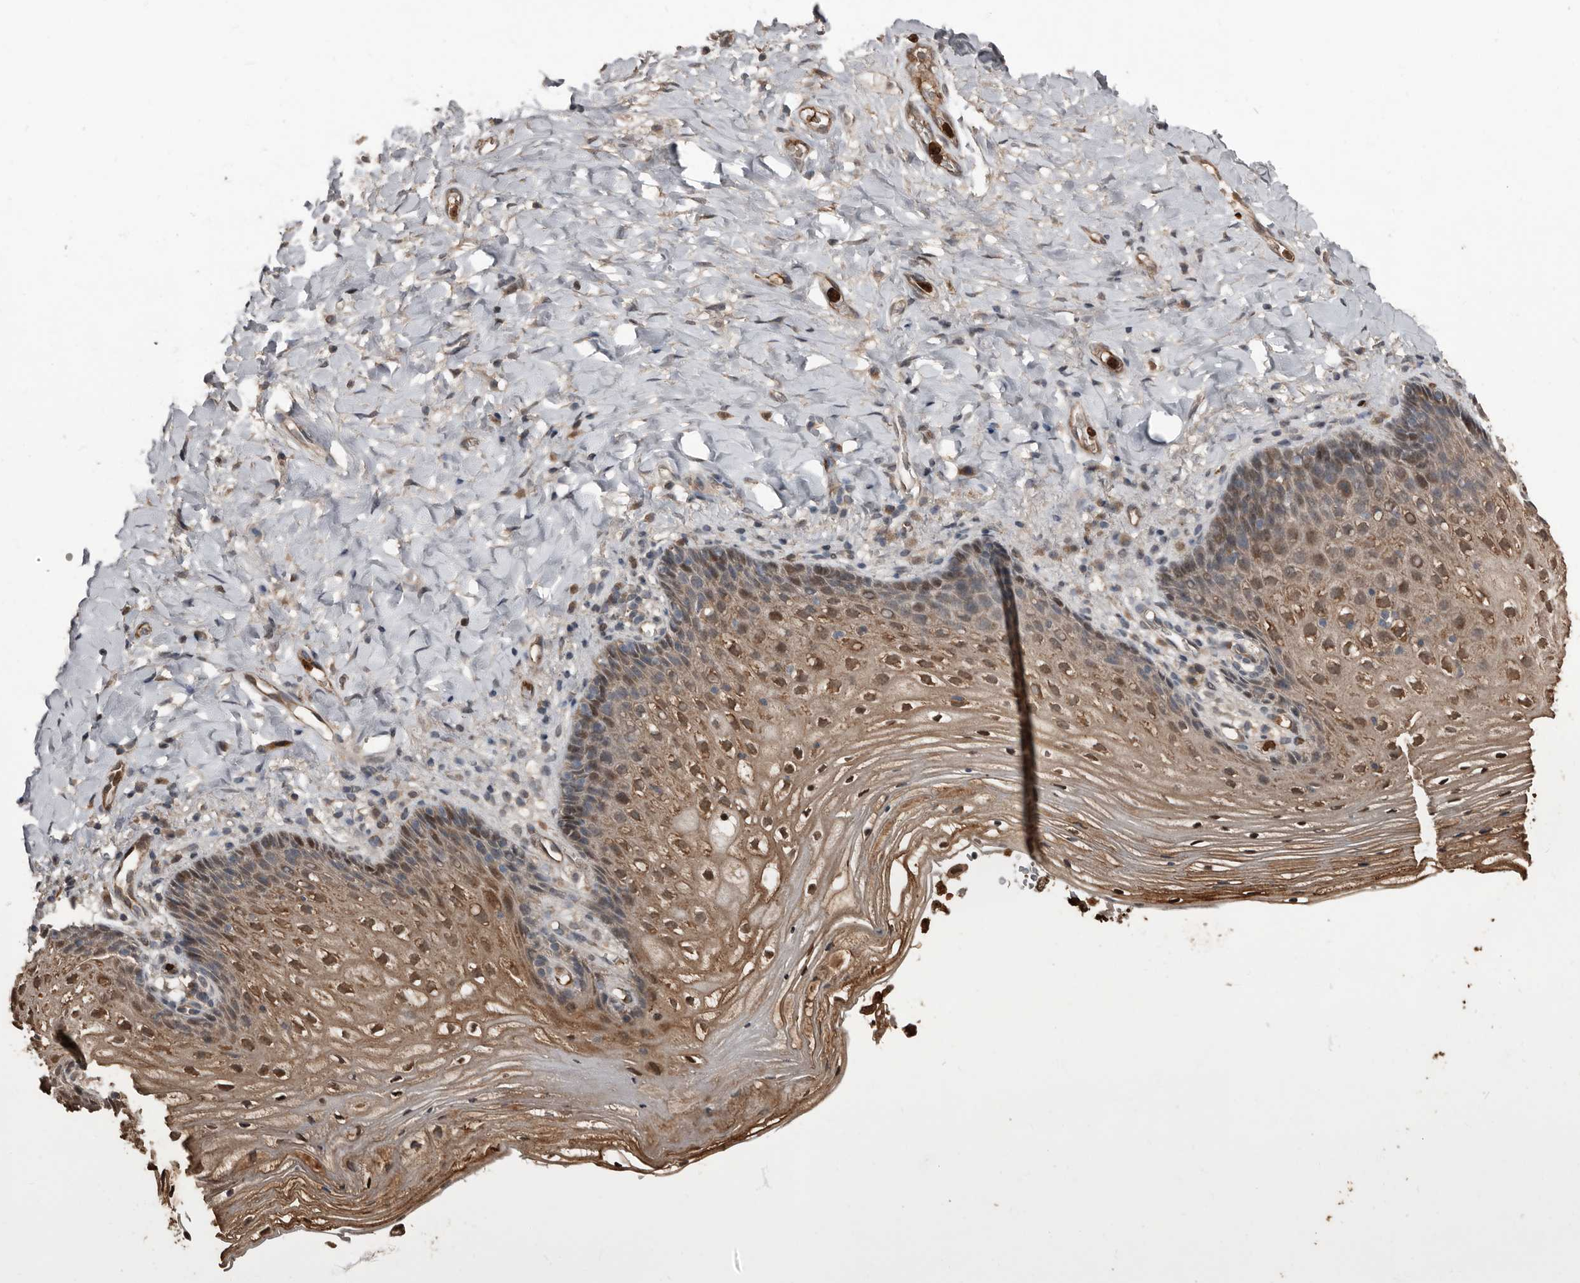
{"staining": {"intensity": "moderate", "quantity": ">75%", "location": "cytoplasmic/membranous,nuclear"}, "tissue": "vagina", "cell_type": "Squamous epithelial cells", "image_type": "normal", "snomed": [{"axis": "morphology", "description": "Normal tissue, NOS"}, {"axis": "topography", "description": "Vagina"}], "caption": "The histopathology image reveals immunohistochemical staining of unremarkable vagina. There is moderate cytoplasmic/membranous,nuclear staining is appreciated in approximately >75% of squamous epithelial cells. (DAB IHC with brightfield microscopy, high magnification).", "gene": "FSBP", "patient": {"sex": "female", "age": 60}}